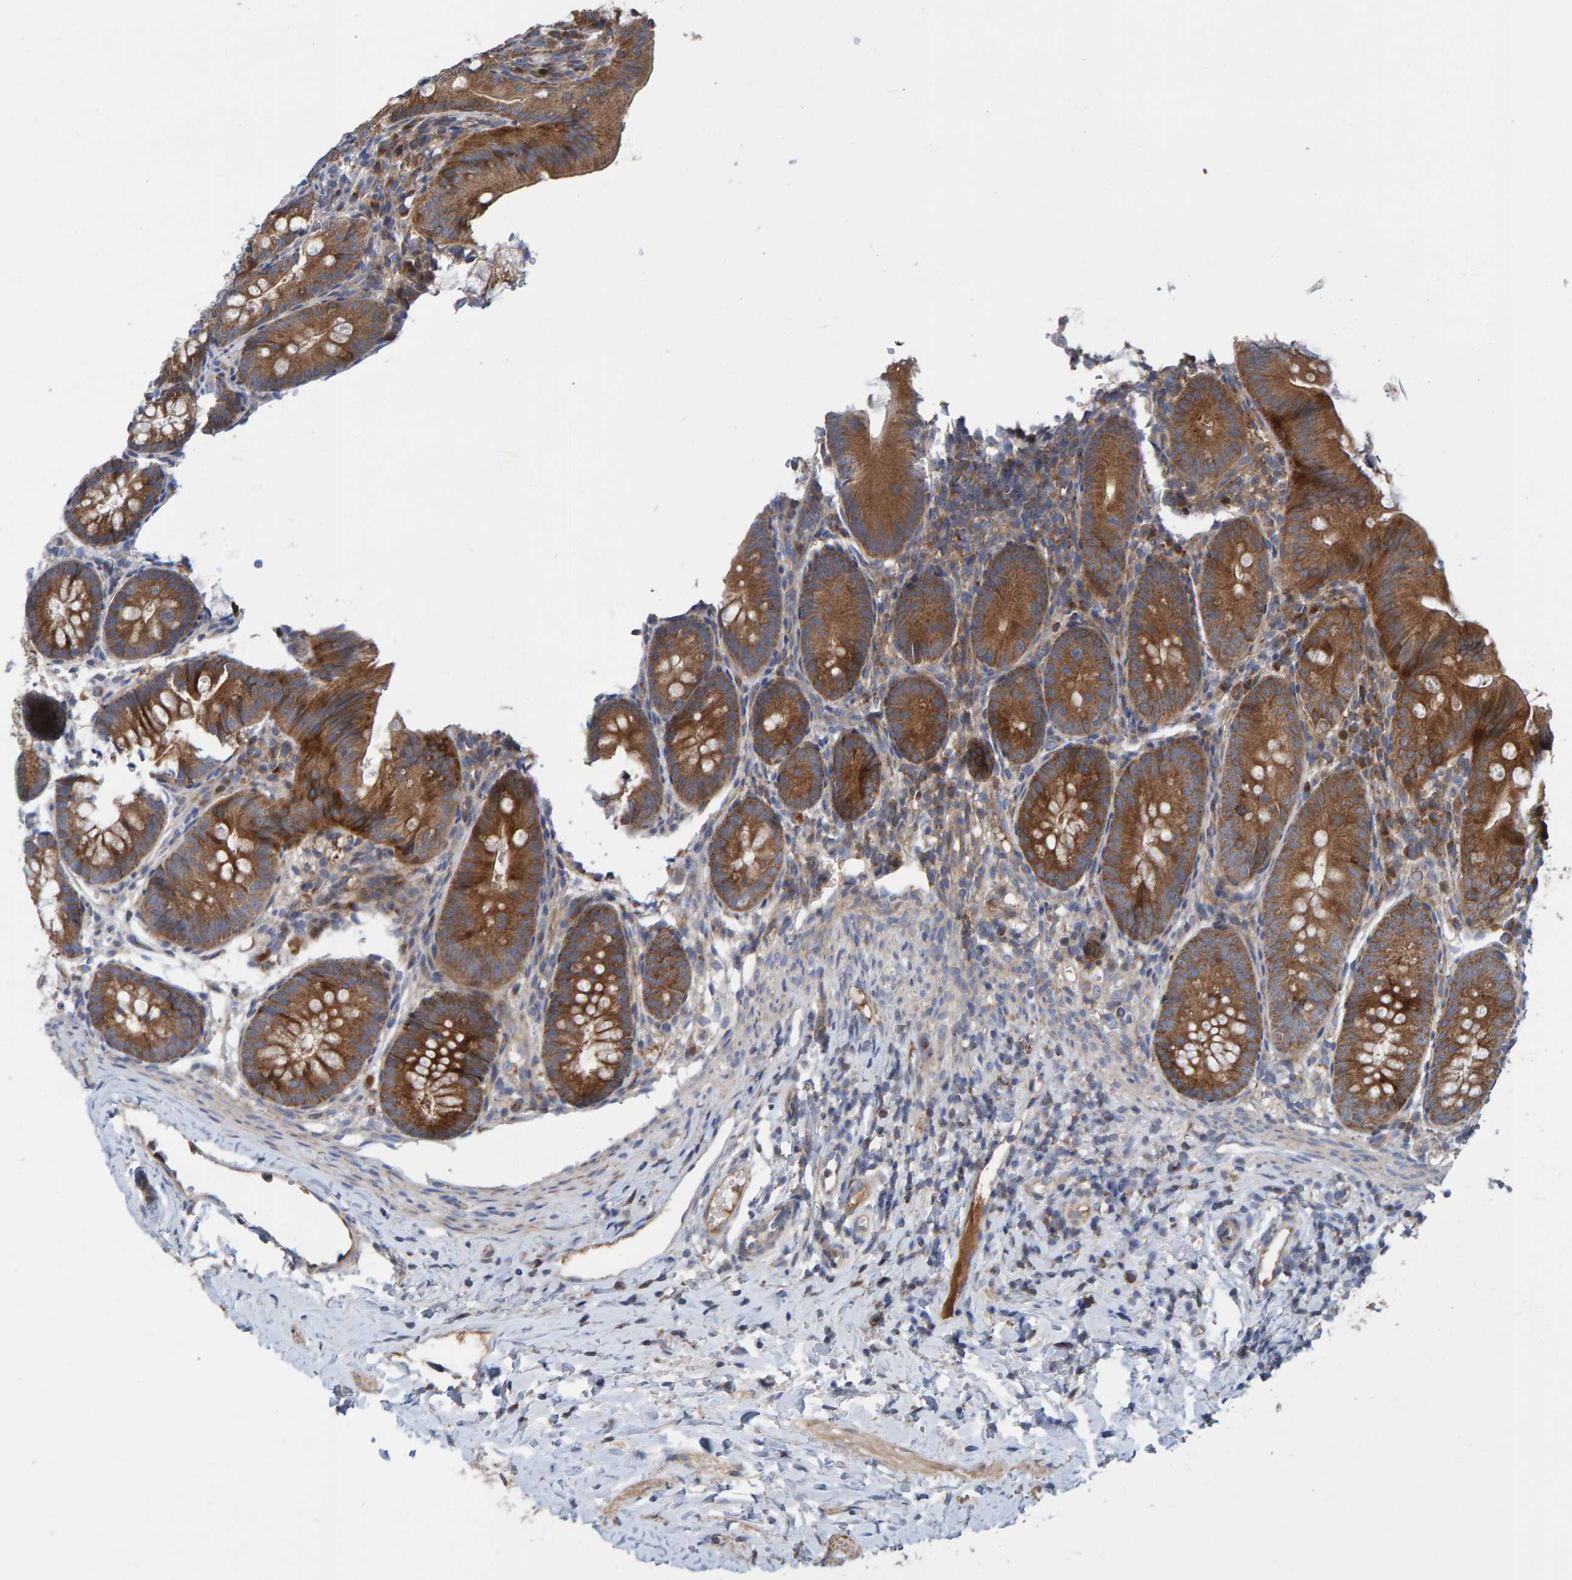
{"staining": {"intensity": "strong", "quantity": ">75%", "location": "cytoplasmic/membranous"}, "tissue": "appendix", "cell_type": "Glandular cells", "image_type": "normal", "snomed": [{"axis": "morphology", "description": "Normal tissue, NOS"}, {"axis": "topography", "description": "Appendix"}], "caption": "Protein expression analysis of normal appendix shows strong cytoplasmic/membranous expression in approximately >75% of glandular cells. (Stains: DAB in brown, nuclei in blue, Microscopy: brightfield microscopy at high magnification).", "gene": "KIAA0753", "patient": {"sex": "male", "age": 1}}